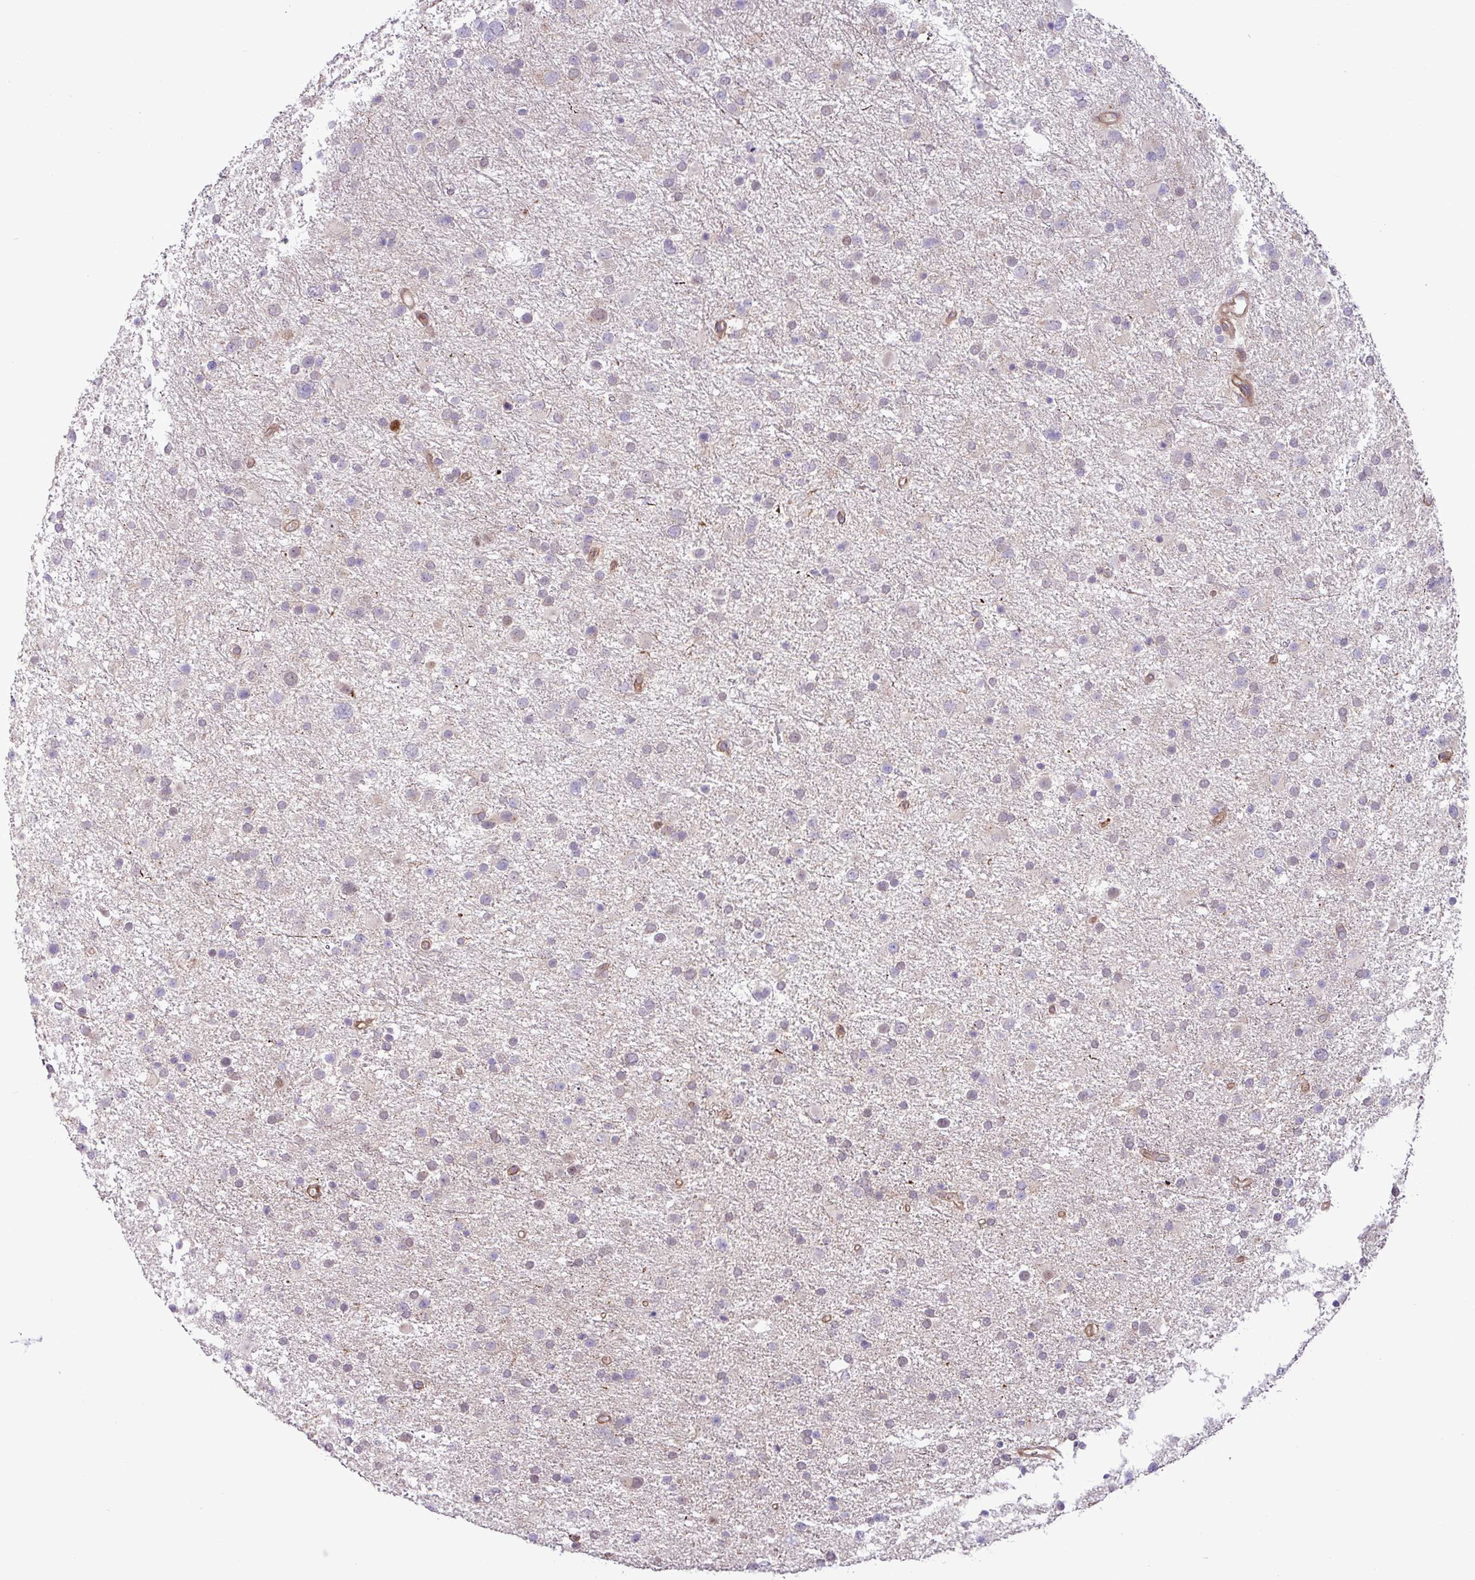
{"staining": {"intensity": "negative", "quantity": "none", "location": "none"}, "tissue": "glioma", "cell_type": "Tumor cells", "image_type": "cancer", "snomed": [{"axis": "morphology", "description": "Glioma, malignant, Low grade"}, {"axis": "topography", "description": "Brain"}], "caption": "High power microscopy image of an immunohistochemistry histopathology image of malignant low-grade glioma, revealing no significant staining in tumor cells.", "gene": "CNTRL", "patient": {"sex": "female", "age": 32}}